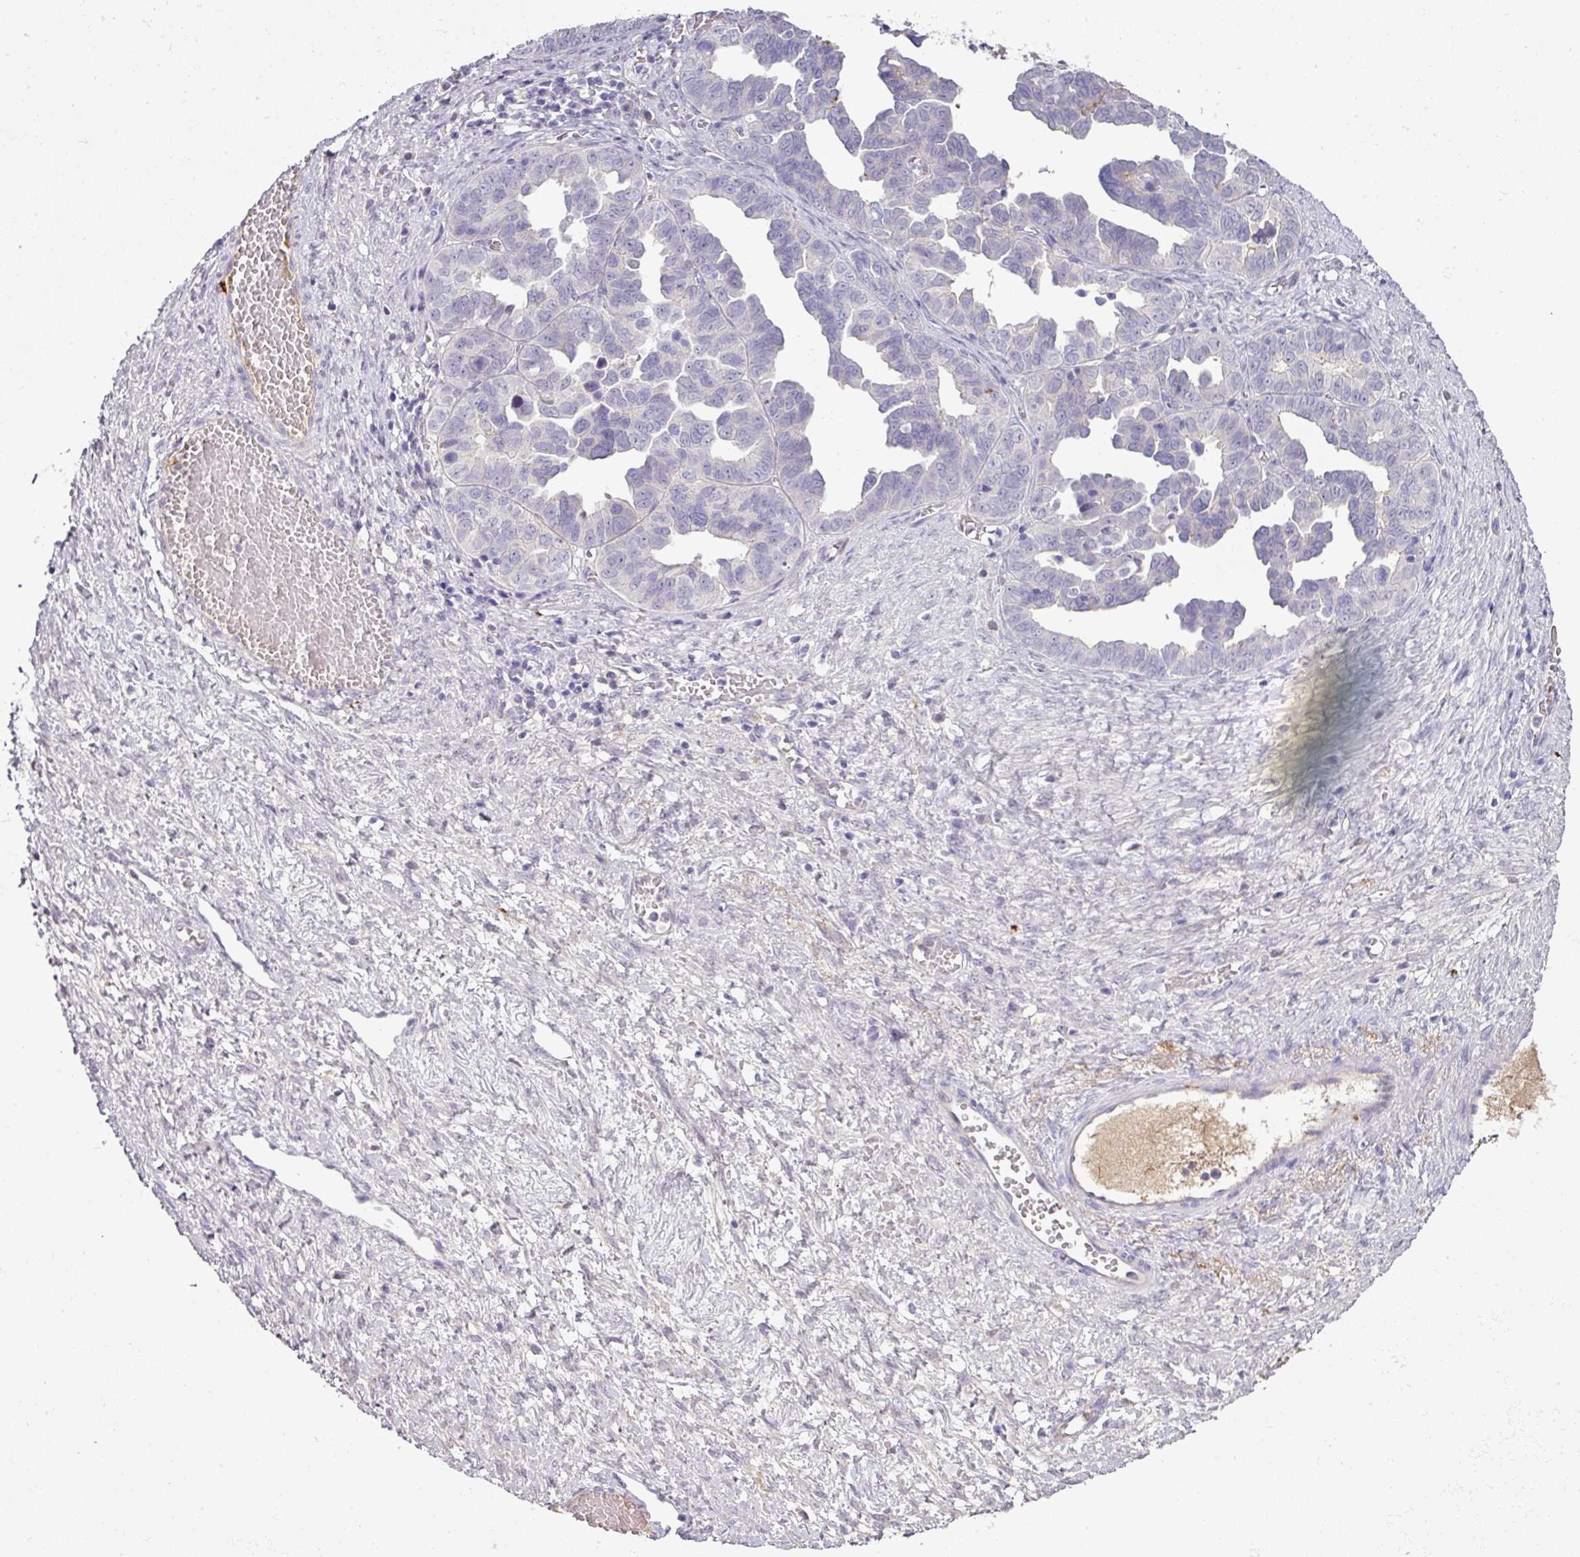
{"staining": {"intensity": "negative", "quantity": "none", "location": "none"}, "tissue": "ovarian cancer", "cell_type": "Tumor cells", "image_type": "cancer", "snomed": [{"axis": "morphology", "description": "Cystadenocarcinoma, serous, NOS"}, {"axis": "topography", "description": "Ovary"}], "caption": "Ovarian cancer was stained to show a protein in brown. There is no significant staining in tumor cells. The staining was performed using DAB to visualize the protein expression in brown, while the nuclei were stained in blue with hematoxylin (Magnification: 20x).", "gene": "FGF17", "patient": {"sex": "female", "age": 64}}